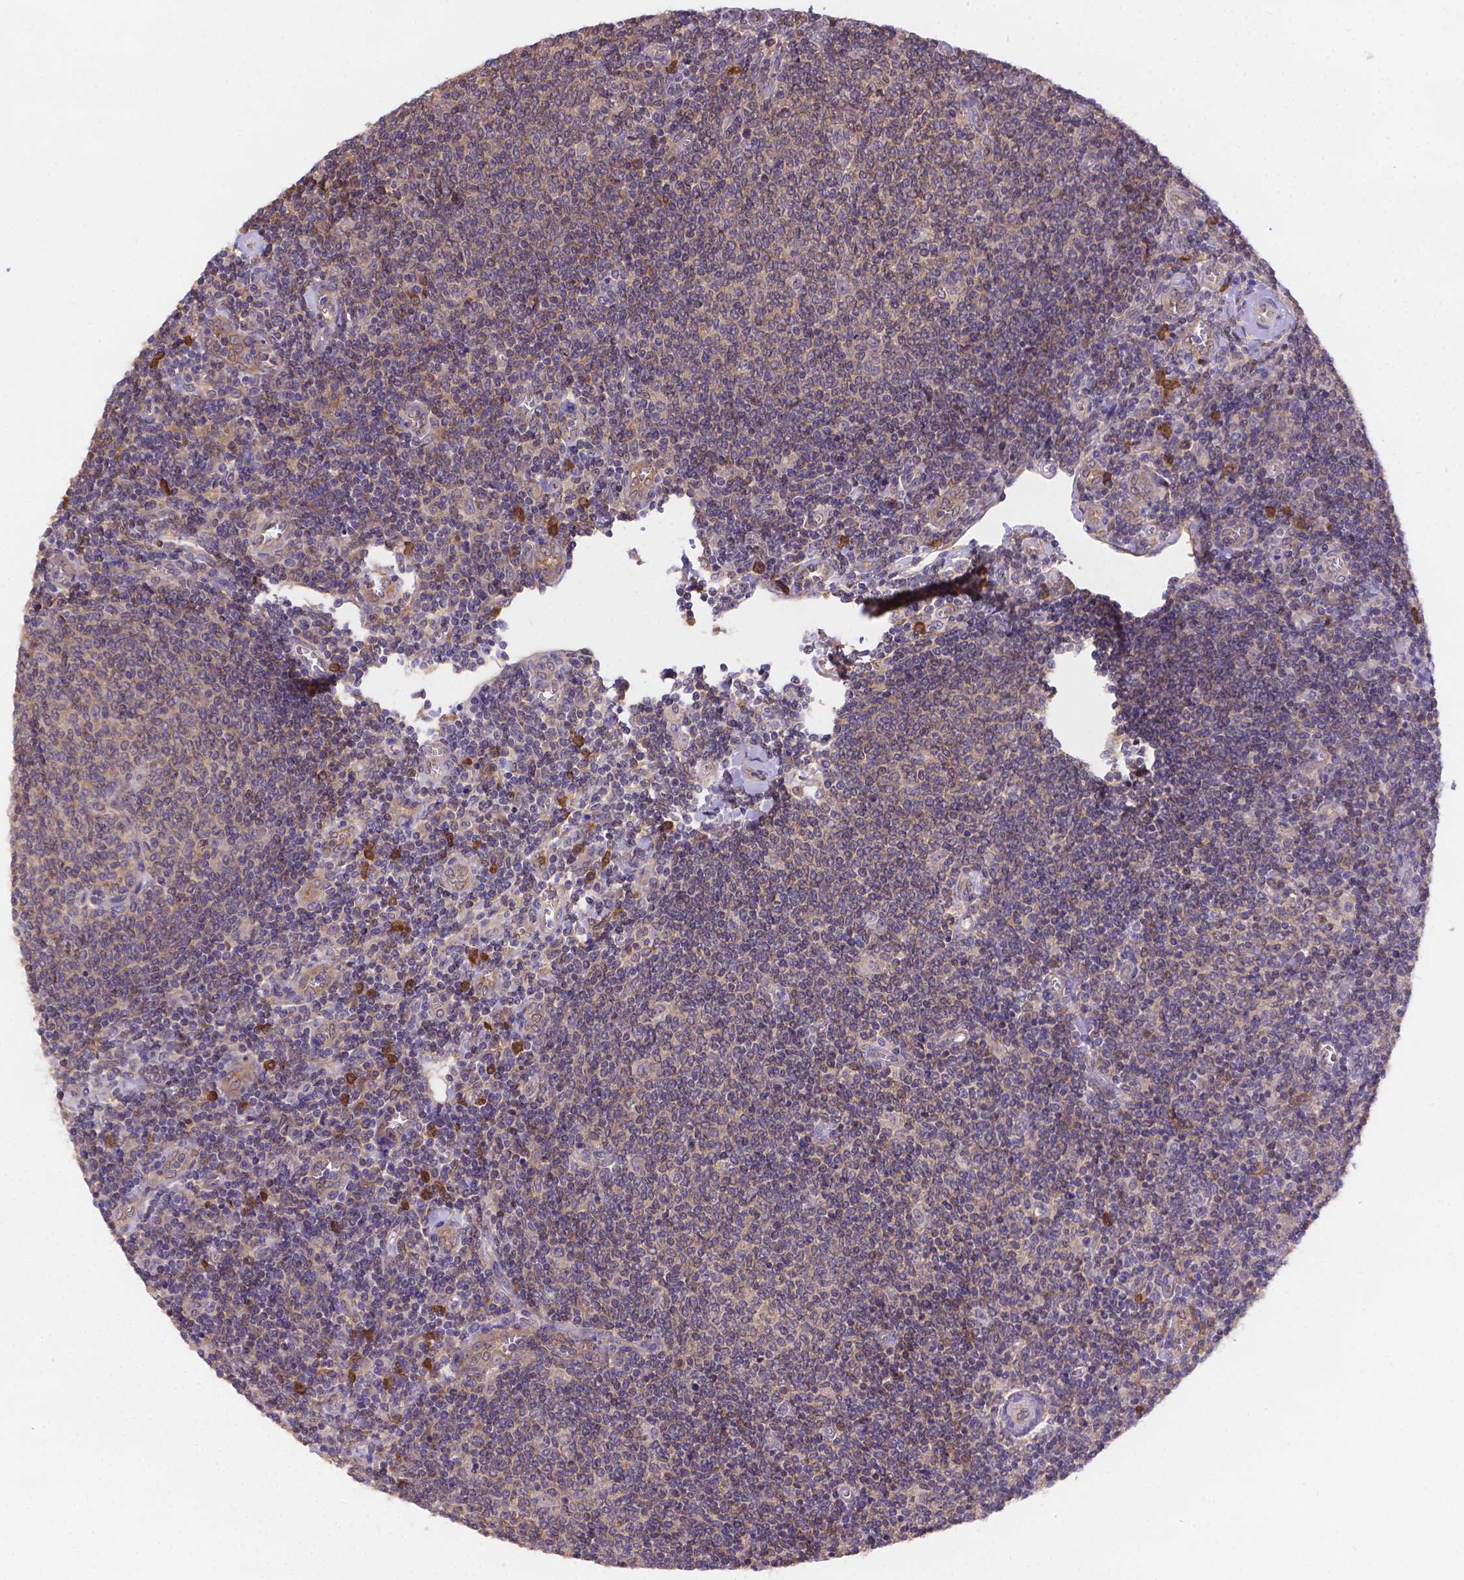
{"staining": {"intensity": "weak", "quantity": "25%-75%", "location": "cytoplasmic/membranous"}, "tissue": "lymphoma", "cell_type": "Tumor cells", "image_type": "cancer", "snomed": [{"axis": "morphology", "description": "Malignant lymphoma, non-Hodgkin's type, Low grade"}, {"axis": "topography", "description": "Lymph node"}], "caption": "Malignant lymphoma, non-Hodgkin's type (low-grade) stained with DAB (3,3'-diaminobenzidine) immunohistochemistry (IHC) reveals low levels of weak cytoplasmic/membranous expression in about 25%-75% of tumor cells.", "gene": "DENND6A", "patient": {"sex": "male", "age": 52}}